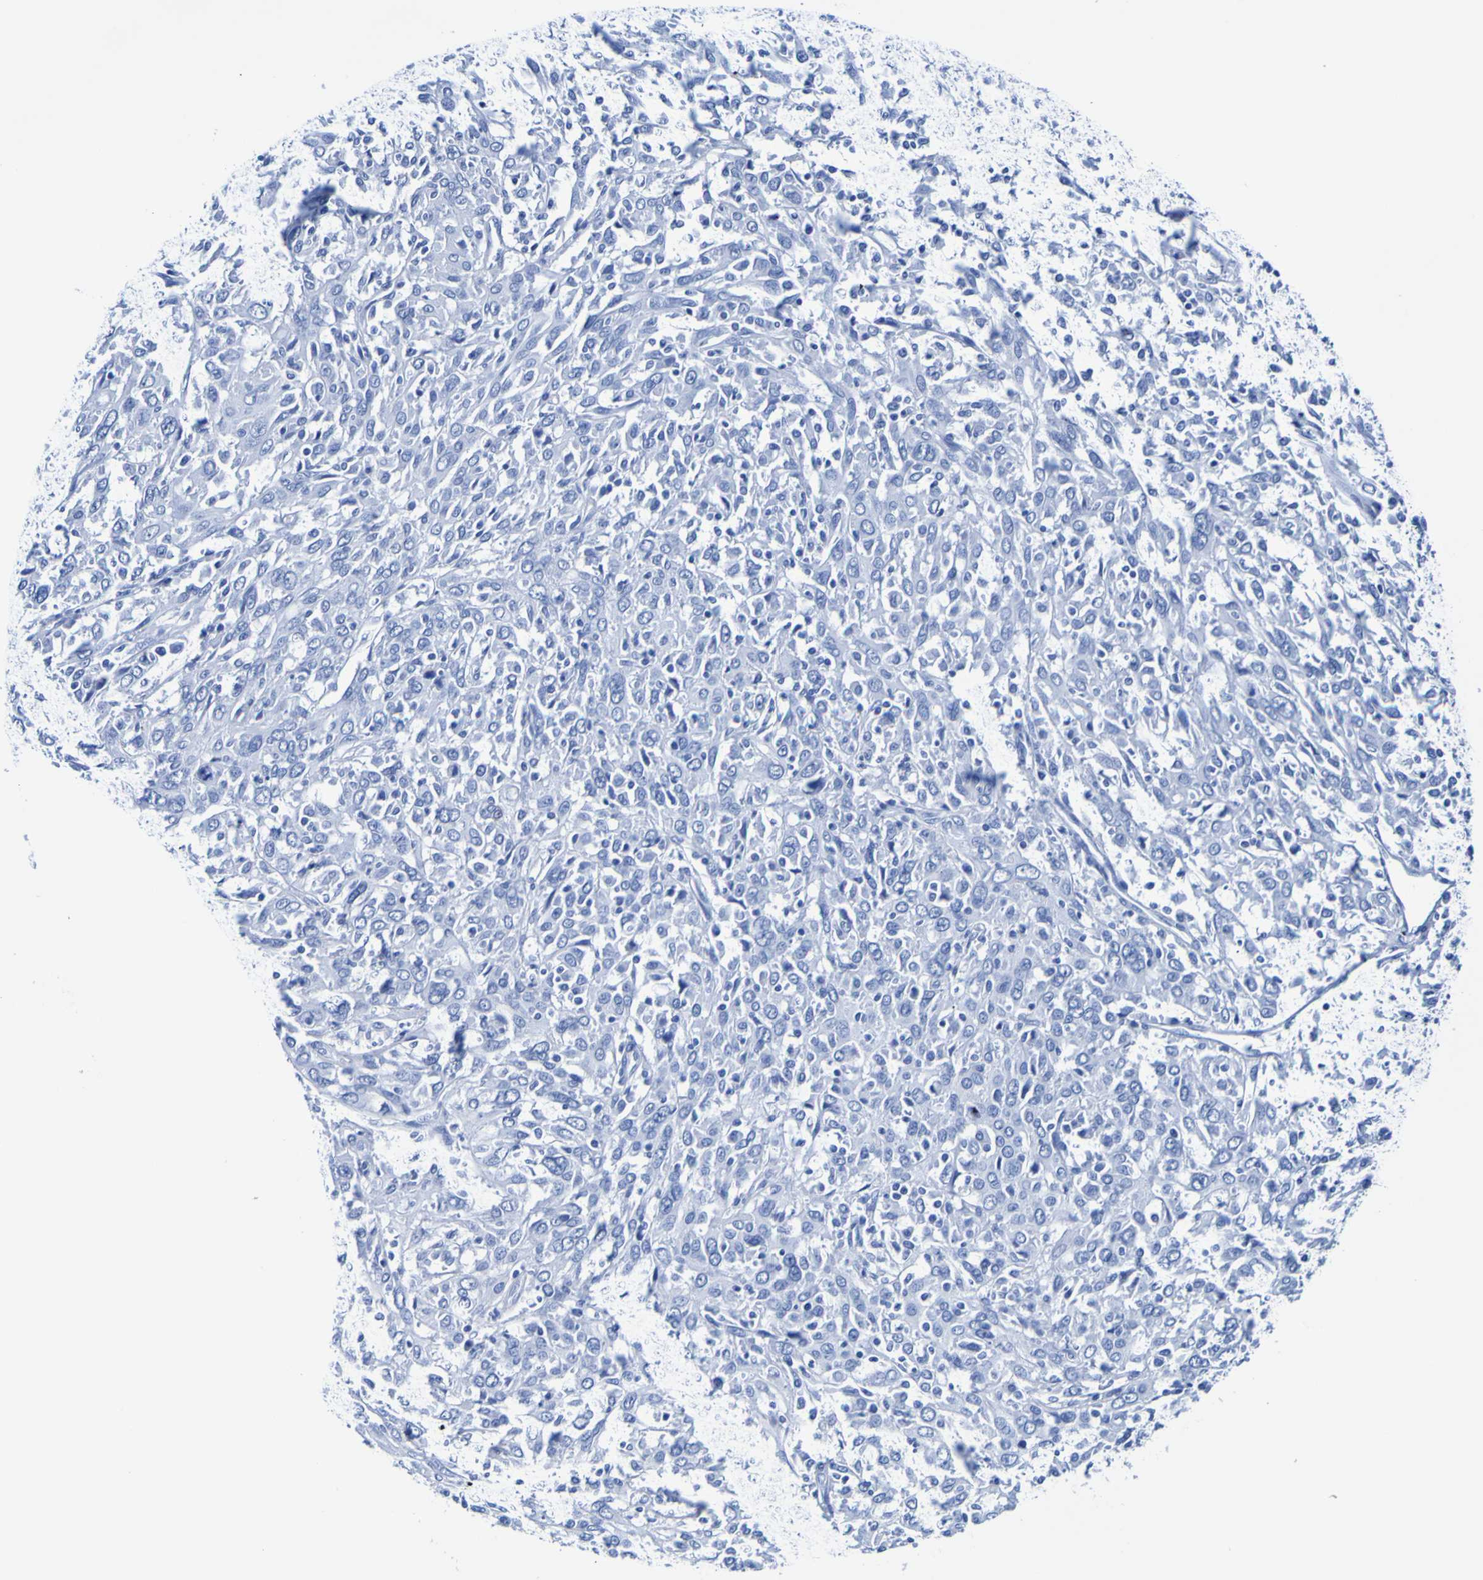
{"staining": {"intensity": "negative", "quantity": "none", "location": "none"}, "tissue": "cervical cancer", "cell_type": "Tumor cells", "image_type": "cancer", "snomed": [{"axis": "morphology", "description": "Squamous cell carcinoma, NOS"}, {"axis": "topography", "description": "Cervix"}], "caption": "A micrograph of human cervical cancer (squamous cell carcinoma) is negative for staining in tumor cells.", "gene": "DPEP1", "patient": {"sex": "female", "age": 46}}